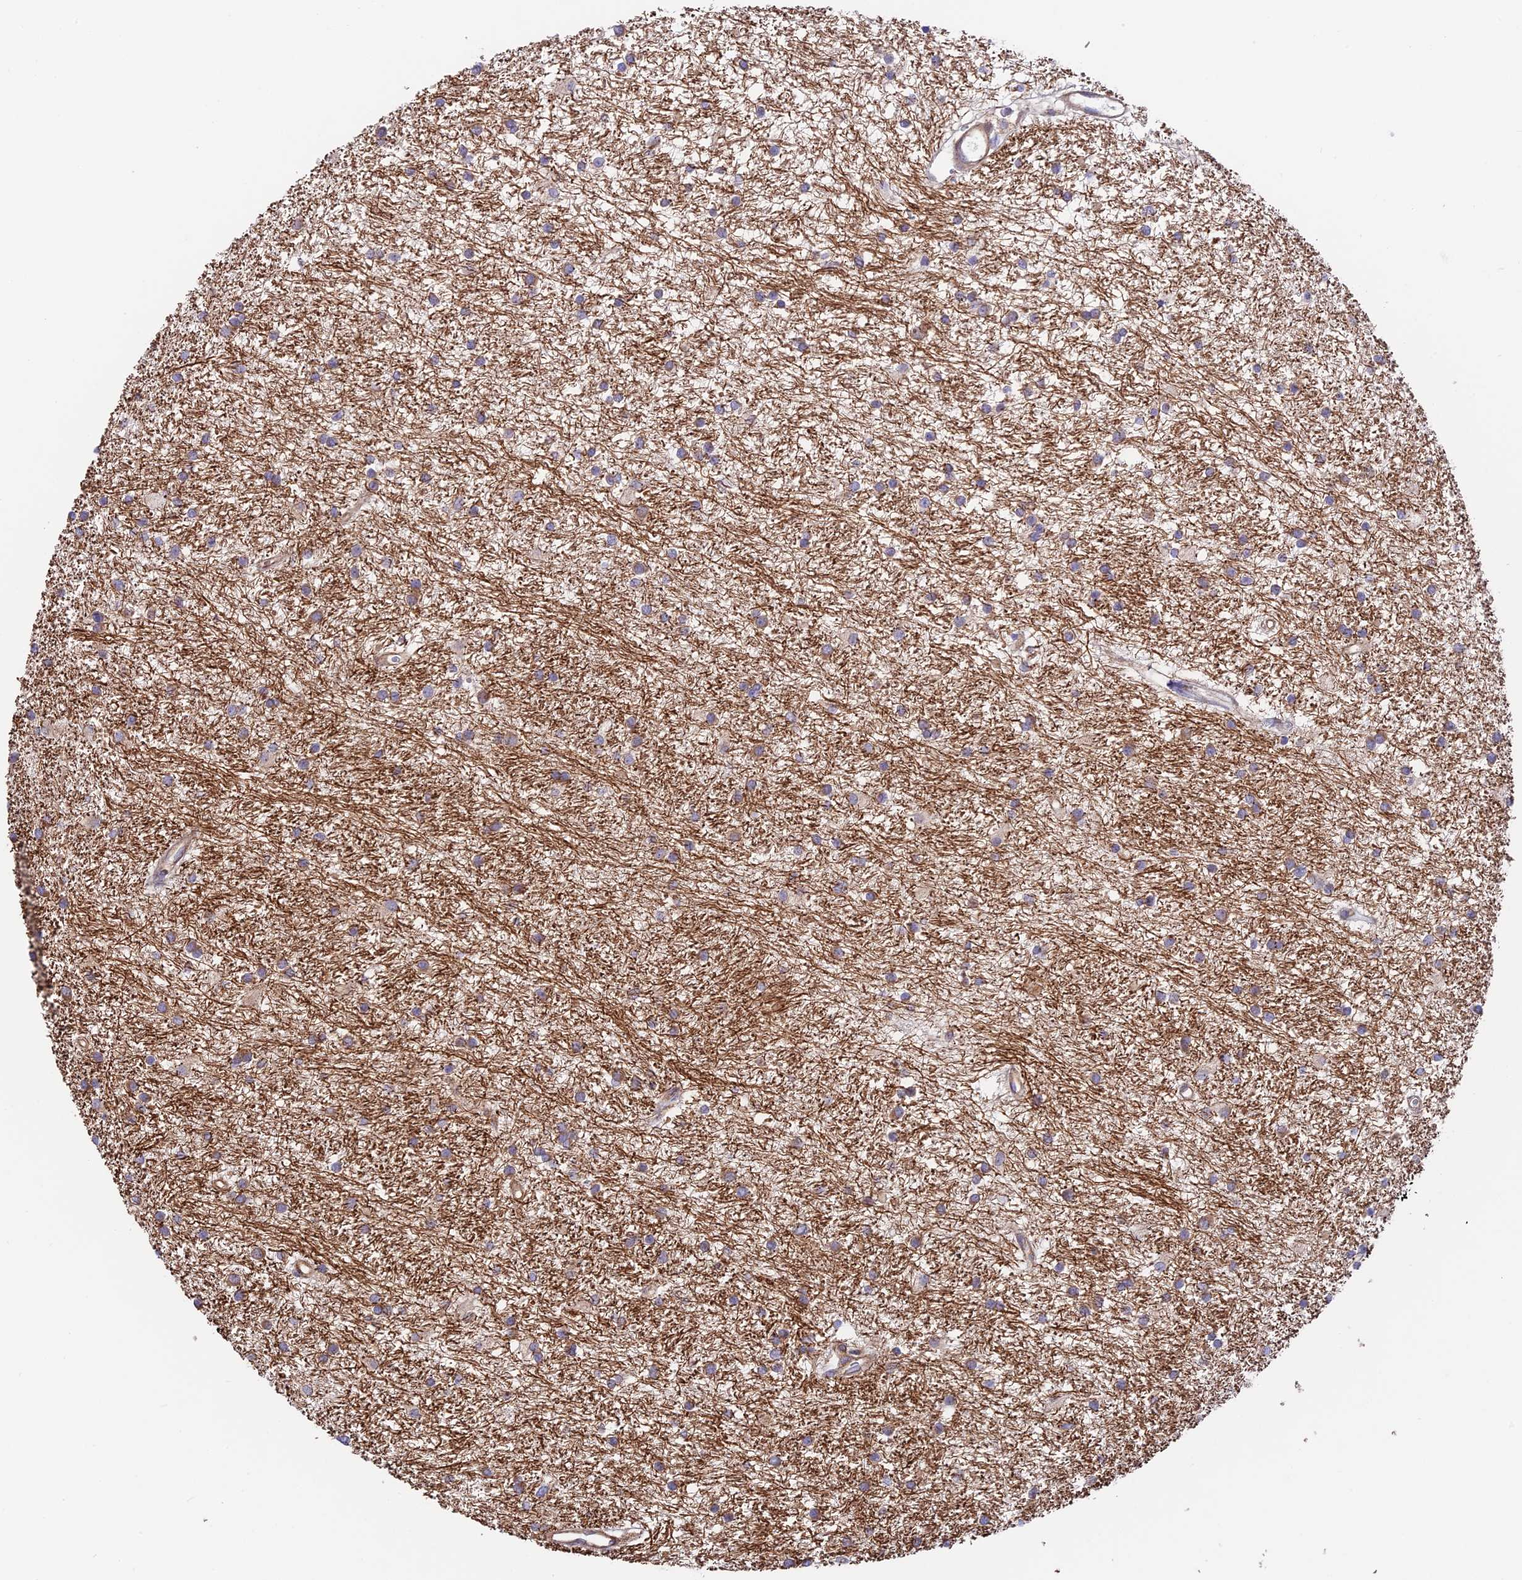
{"staining": {"intensity": "moderate", "quantity": "25%-75%", "location": "cytoplasmic/membranous"}, "tissue": "glioma", "cell_type": "Tumor cells", "image_type": "cancer", "snomed": [{"axis": "morphology", "description": "Glioma, malignant, High grade"}, {"axis": "topography", "description": "Brain"}], "caption": "Tumor cells exhibit moderate cytoplasmic/membranous positivity in approximately 25%-75% of cells in glioma.", "gene": "VPS13C", "patient": {"sex": "male", "age": 77}}